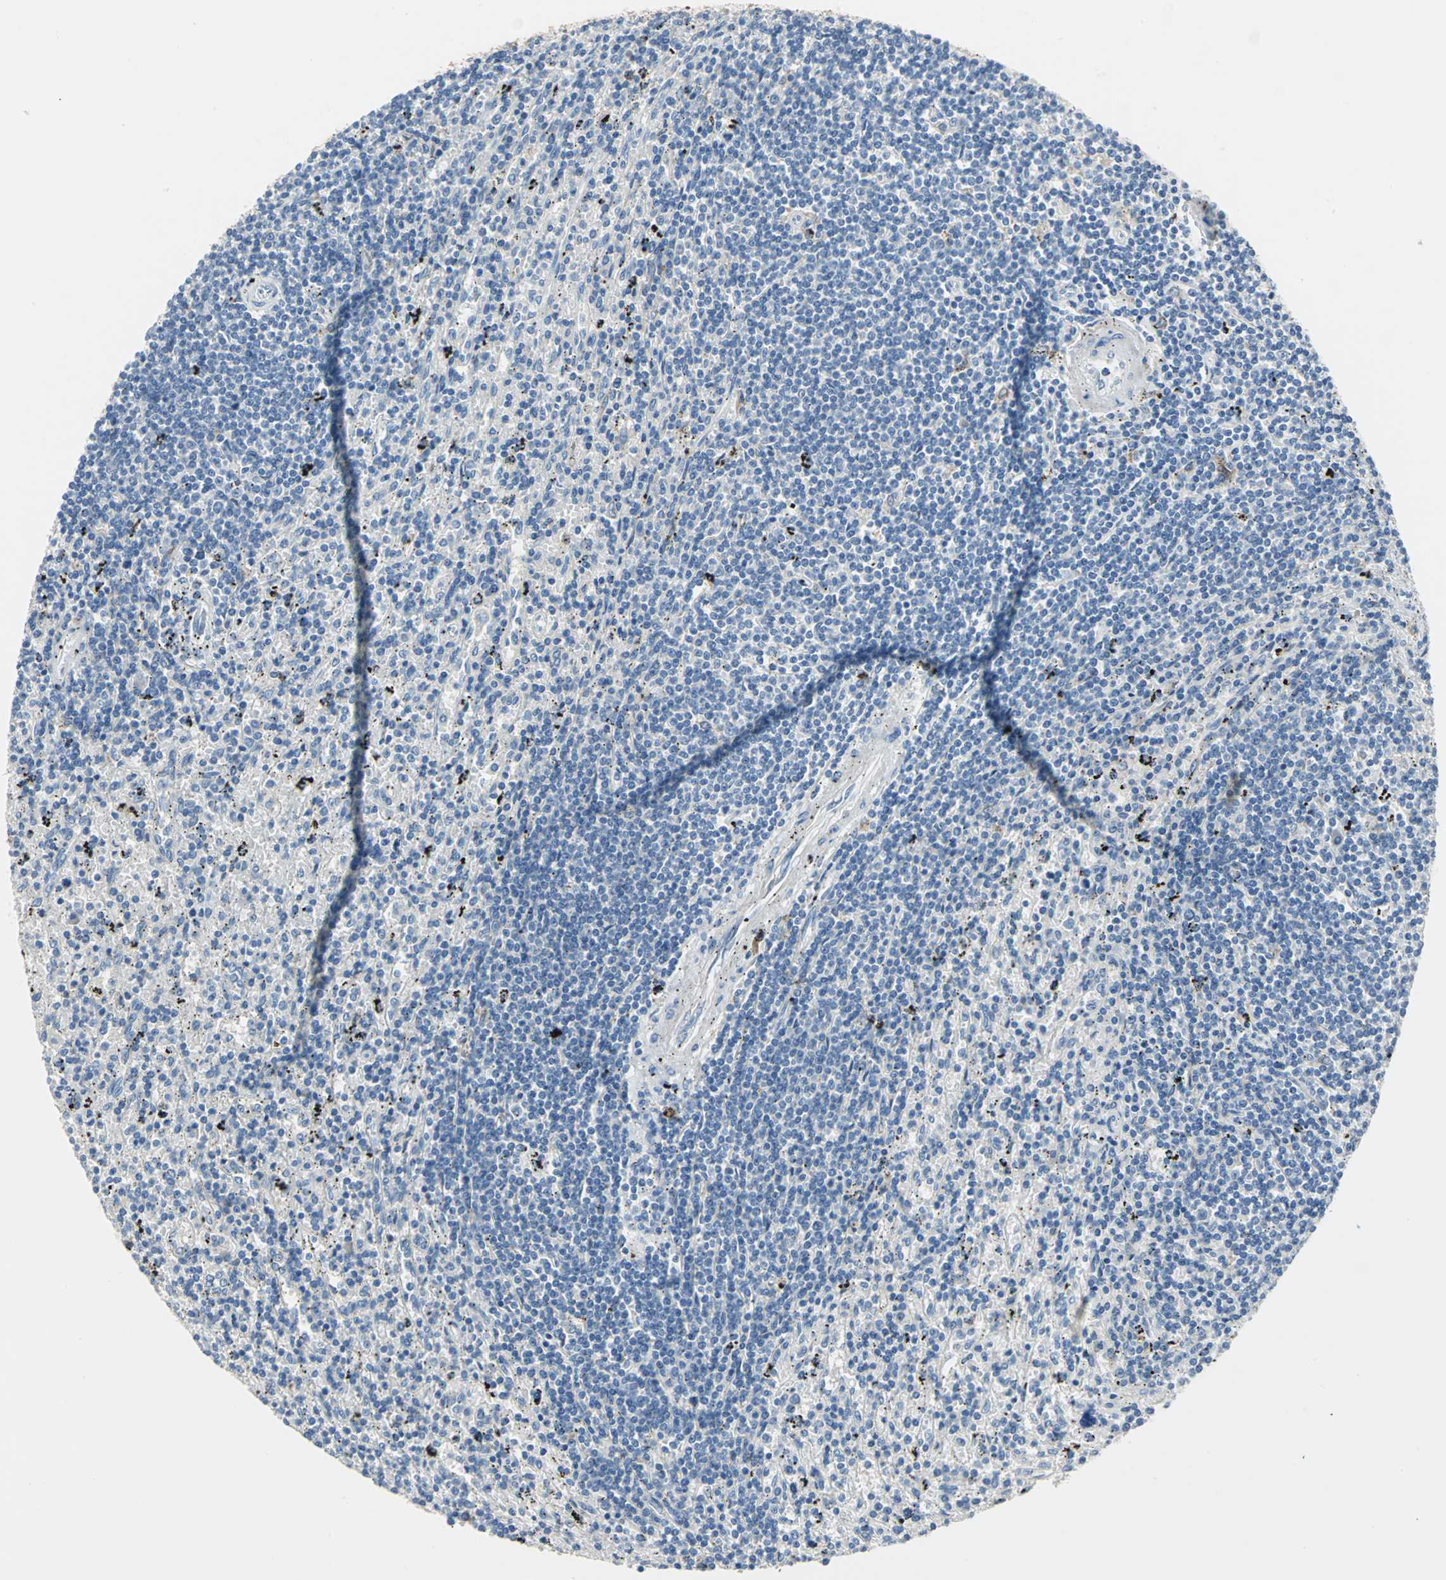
{"staining": {"intensity": "negative", "quantity": "none", "location": "none"}, "tissue": "lymphoma", "cell_type": "Tumor cells", "image_type": "cancer", "snomed": [{"axis": "morphology", "description": "Malignant lymphoma, non-Hodgkin's type, Low grade"}, {"axis": "topography", "description": "Spleen"}], "caption": "Immunohistochemistry image of low-grade malignant lymphoma, non-Hodgkin's type stained for a protein (brown), which demonstrates no staining in tumor cells. (DAB (3,3'-diaminobenzidine) IHC, high magnification).", "gene": "PTGDS", "patient": {"sex": "male", "age": 76}}